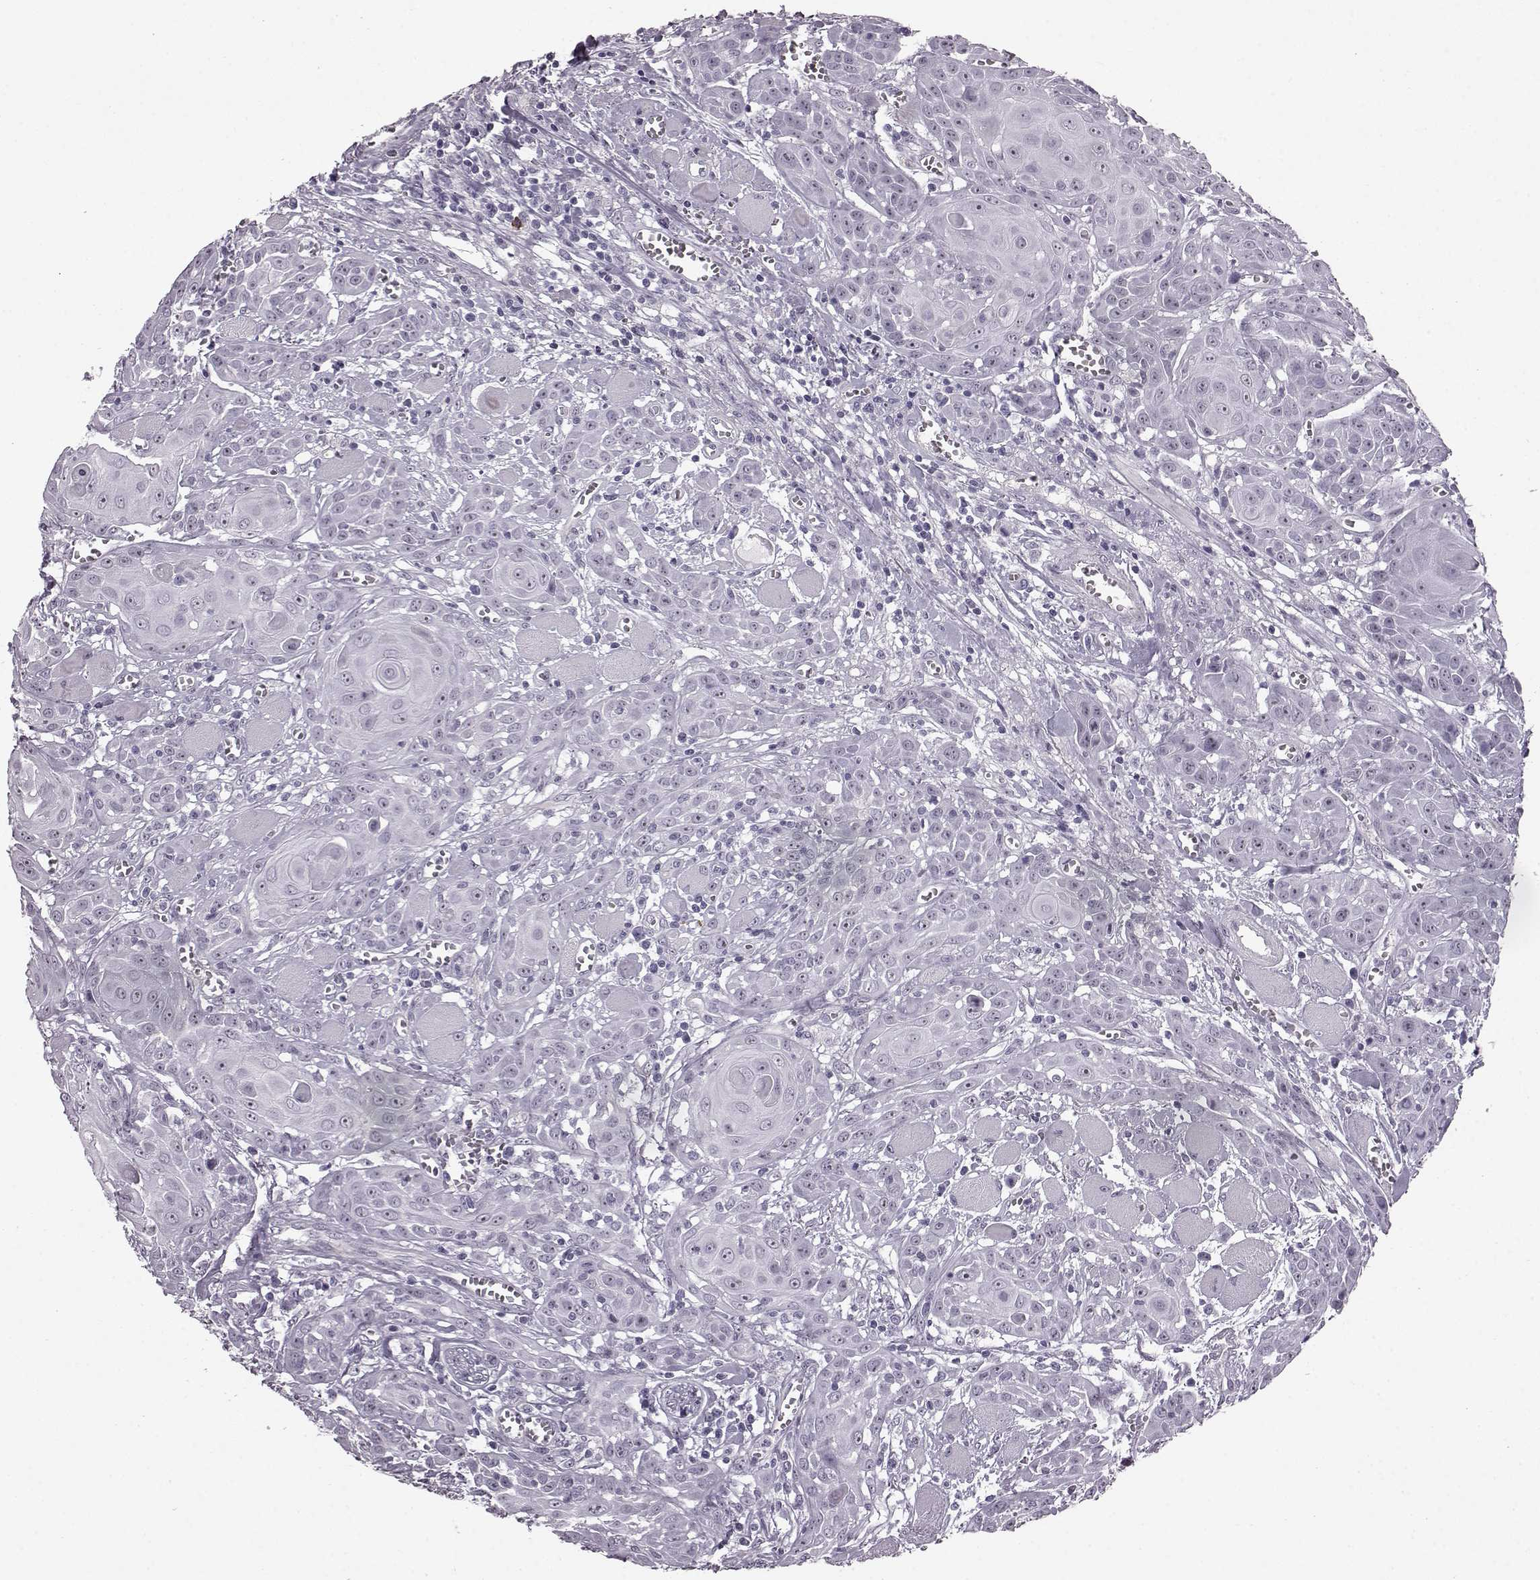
{"staining": {"intensity": "negative", "quantity": "none", "location": "none"}, "tissue": "head and neck cancer", "cell_type": "Tumor cells", "image_type": "cancer", "snomed": [{"axis": "morphology", "description": "Squamous cell carcinoma, NOS"}, {"axis": "topography", "description": "Head-Neck"}], "caption": "A micrograph of head and neck squamous cell carcinoma stained for a protein exhibits no brown staining in tumor cells.", "gene": "PRPH2", "patient": {"sex": "female", "age": 80}}